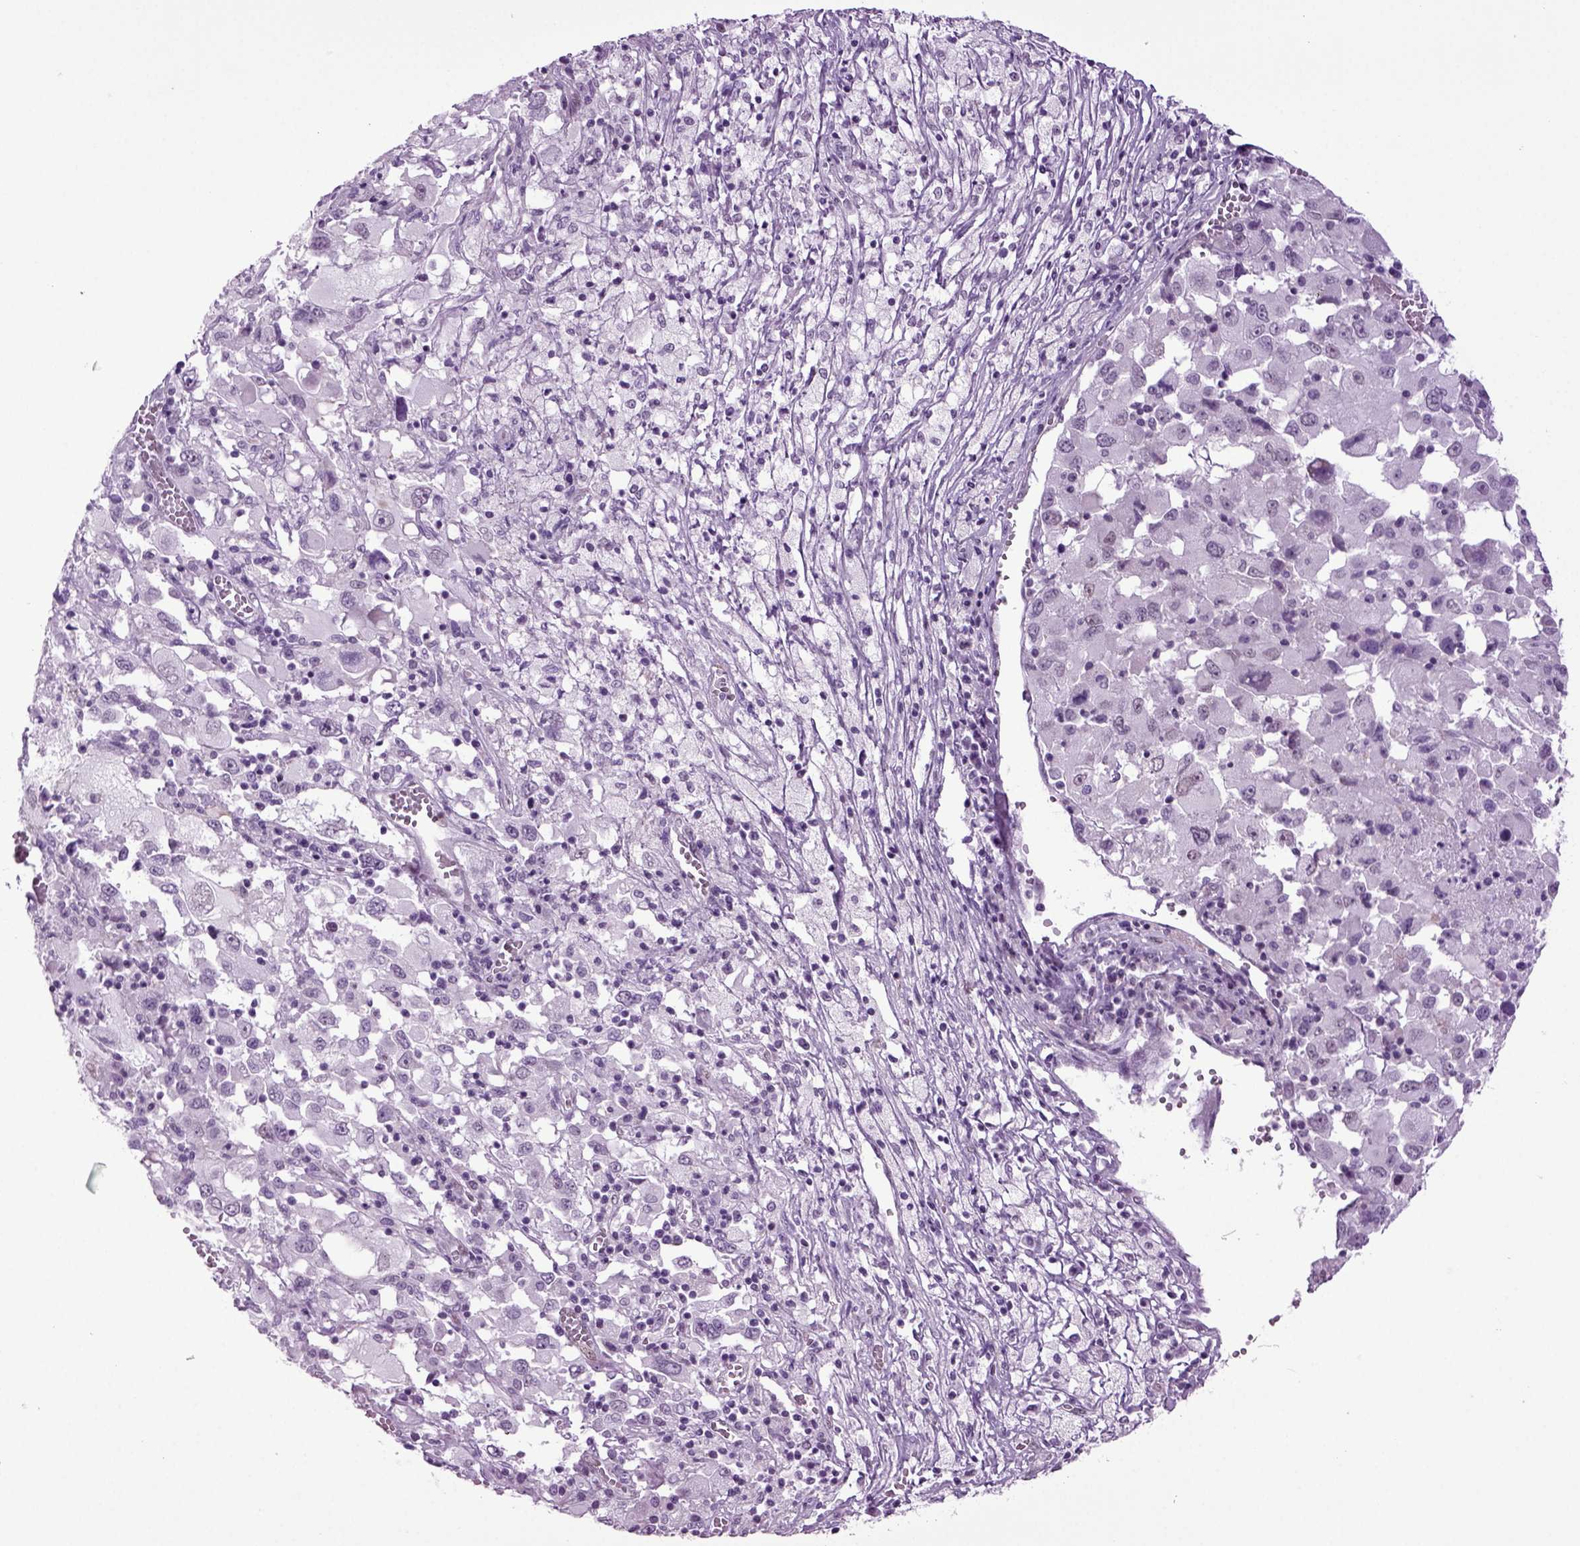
{"staining": {"intensity": "negative", "quantity": "none", "location": "none"}, "tissue": "melanoma", "cell_type": "Tumor cells", "image_type": "cancer", "snomed": [{"axis": "morphology", "description": "Malignant melanoma, Metastatic site"}, {"axis": "topography", "description": "Soft tissue"}], "caption": "Tumor cells are negative for protein expression in human malignant melanoma (metastatic site).", "gene": "RFX3", "patient": {"sex": "male", "age": 50}}